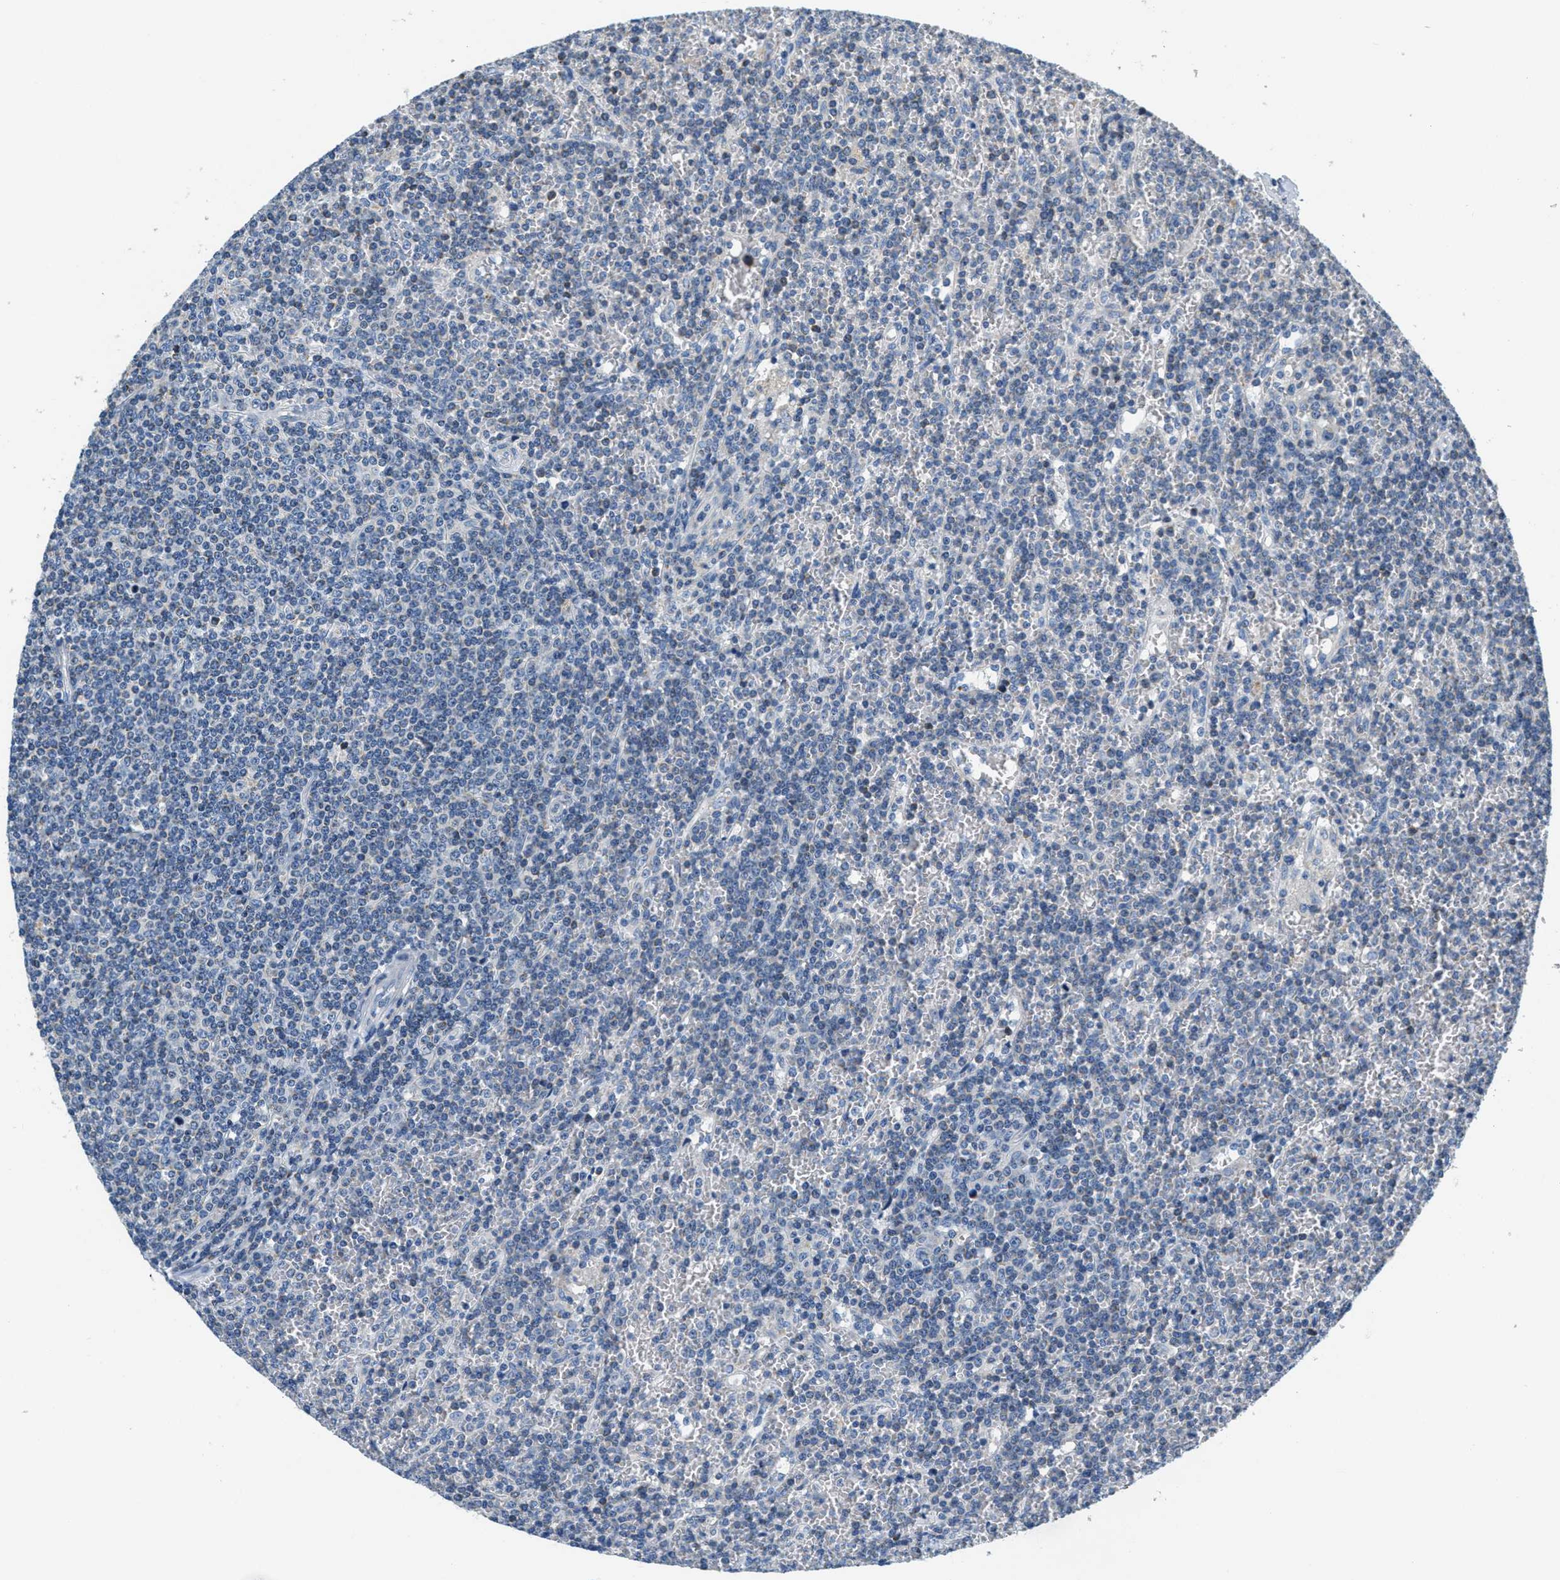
{"staining": {"intensity": "negative", "quantity": "none", "location": "none"}, "tissue": "lymphoma", "cell_type": "Tumor cells", "image_type": "cancer", "snomed": [{"axis": "morphology", "description": "Malignant lymphoma, non-Hodgkin's type, Low grade"}, {"axis": "topography", "description": "Spleen"}], "caption": "DAB (3,3'-diaminobenzidine) immunohistochemical staining of lymphoma demonstrates no significant positivity in tumor cells.", "gene": "CA4", "patient": {"sex": "female", "age": 19}}